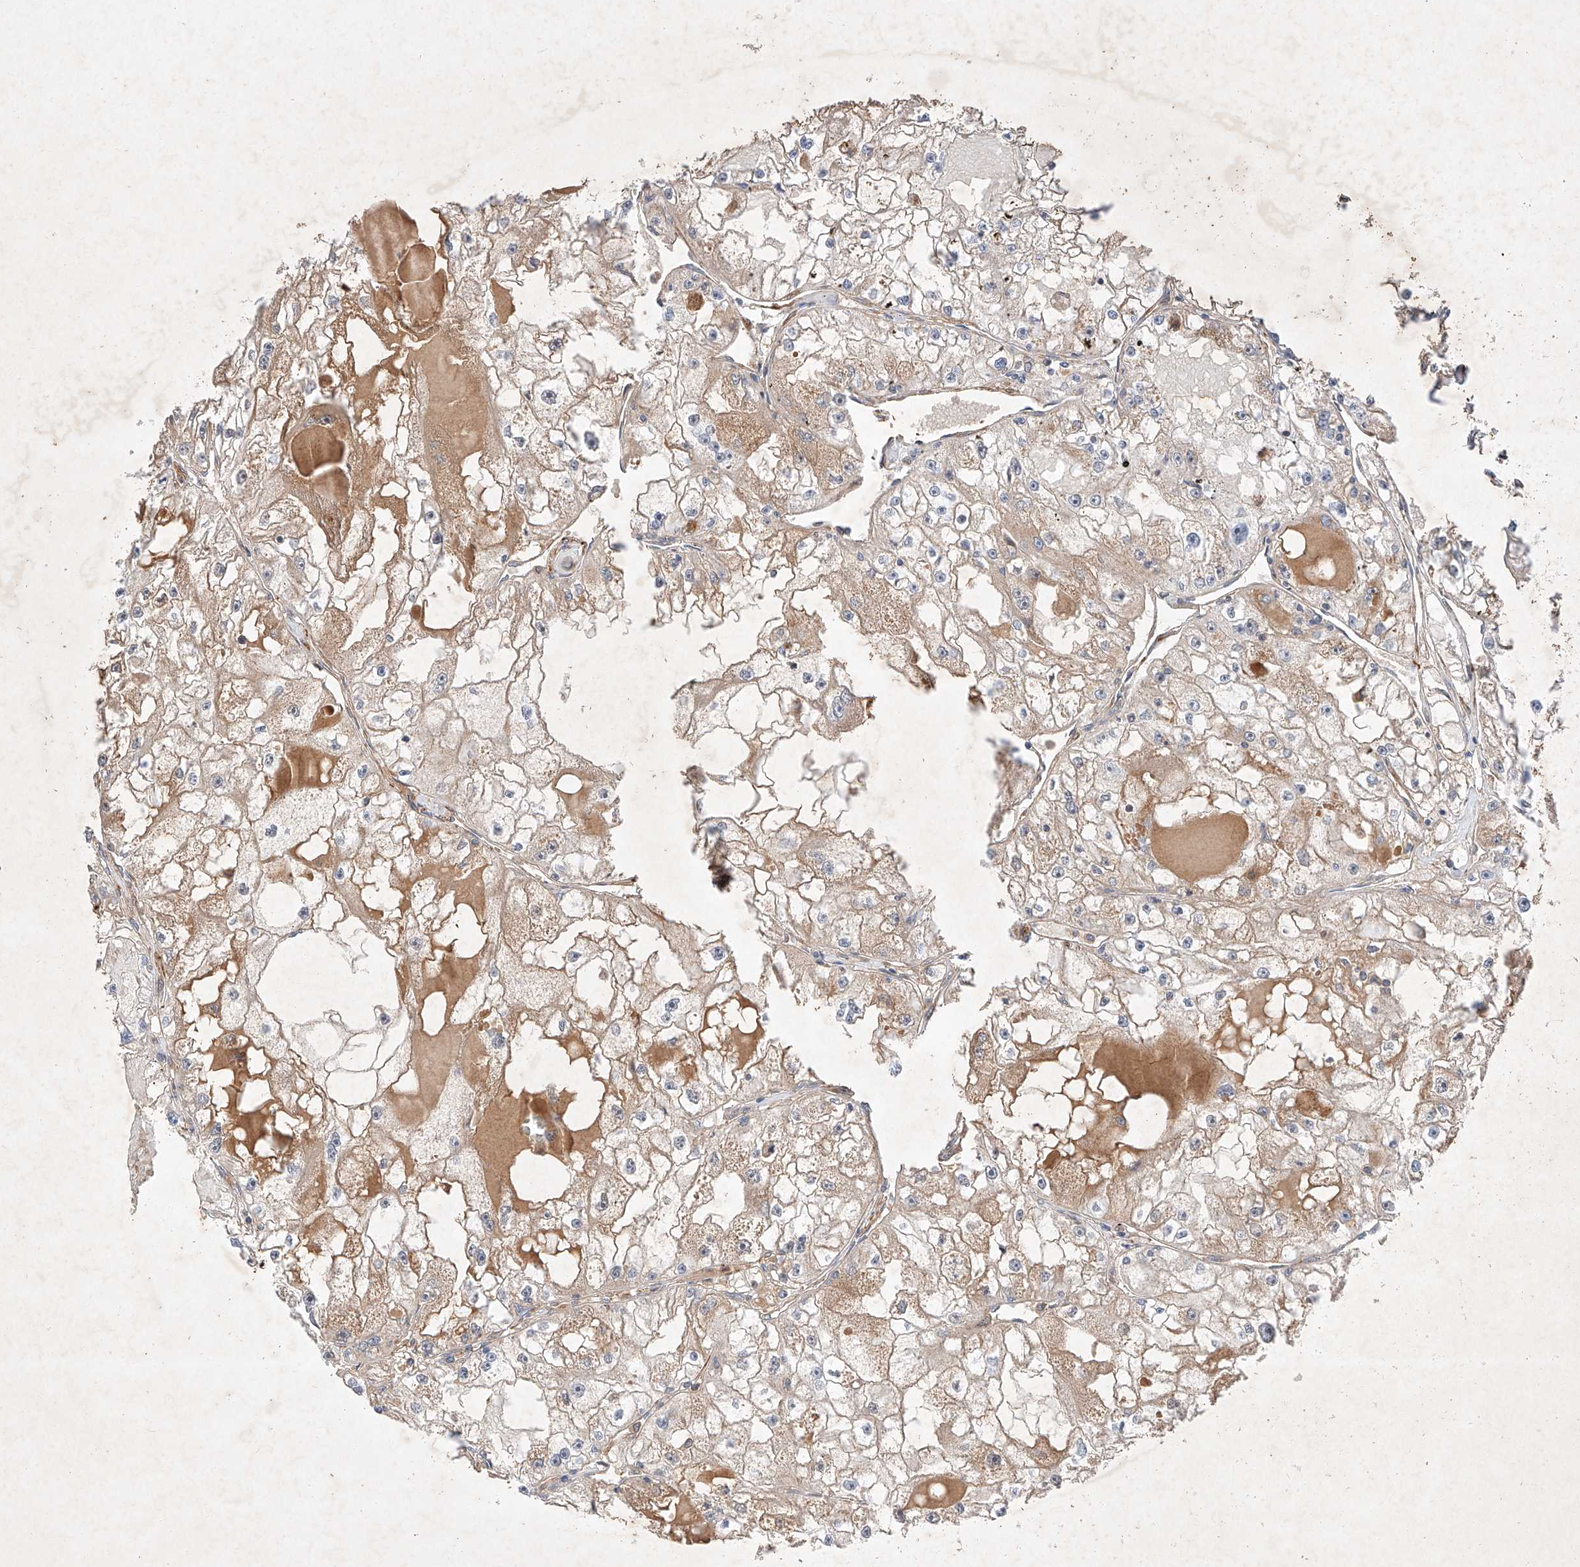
{"staining": {"intensity": "weak", "quantity": "25%-75%", "location": "cytoplasmic/membranous"}, "tissue": "renal cancer", "cell_type": "Tumor cells", "image_type": "cancer", "snomed": [{"axis": "morphology", "description": "Adenocarcinoma, NOS"}, {"axis": "topography", "description": "Kidney"}], "caption": "DAB (3,3'-diaminobenzidine) immunohistochemical staining of renal adenocarcinoma reveals weak cytoplasmic/membranous protein positivity in about 25%-75% of tumor cells.", "gene": "ARHGAP33", "patient": {"sex": "male", "age": 56}}